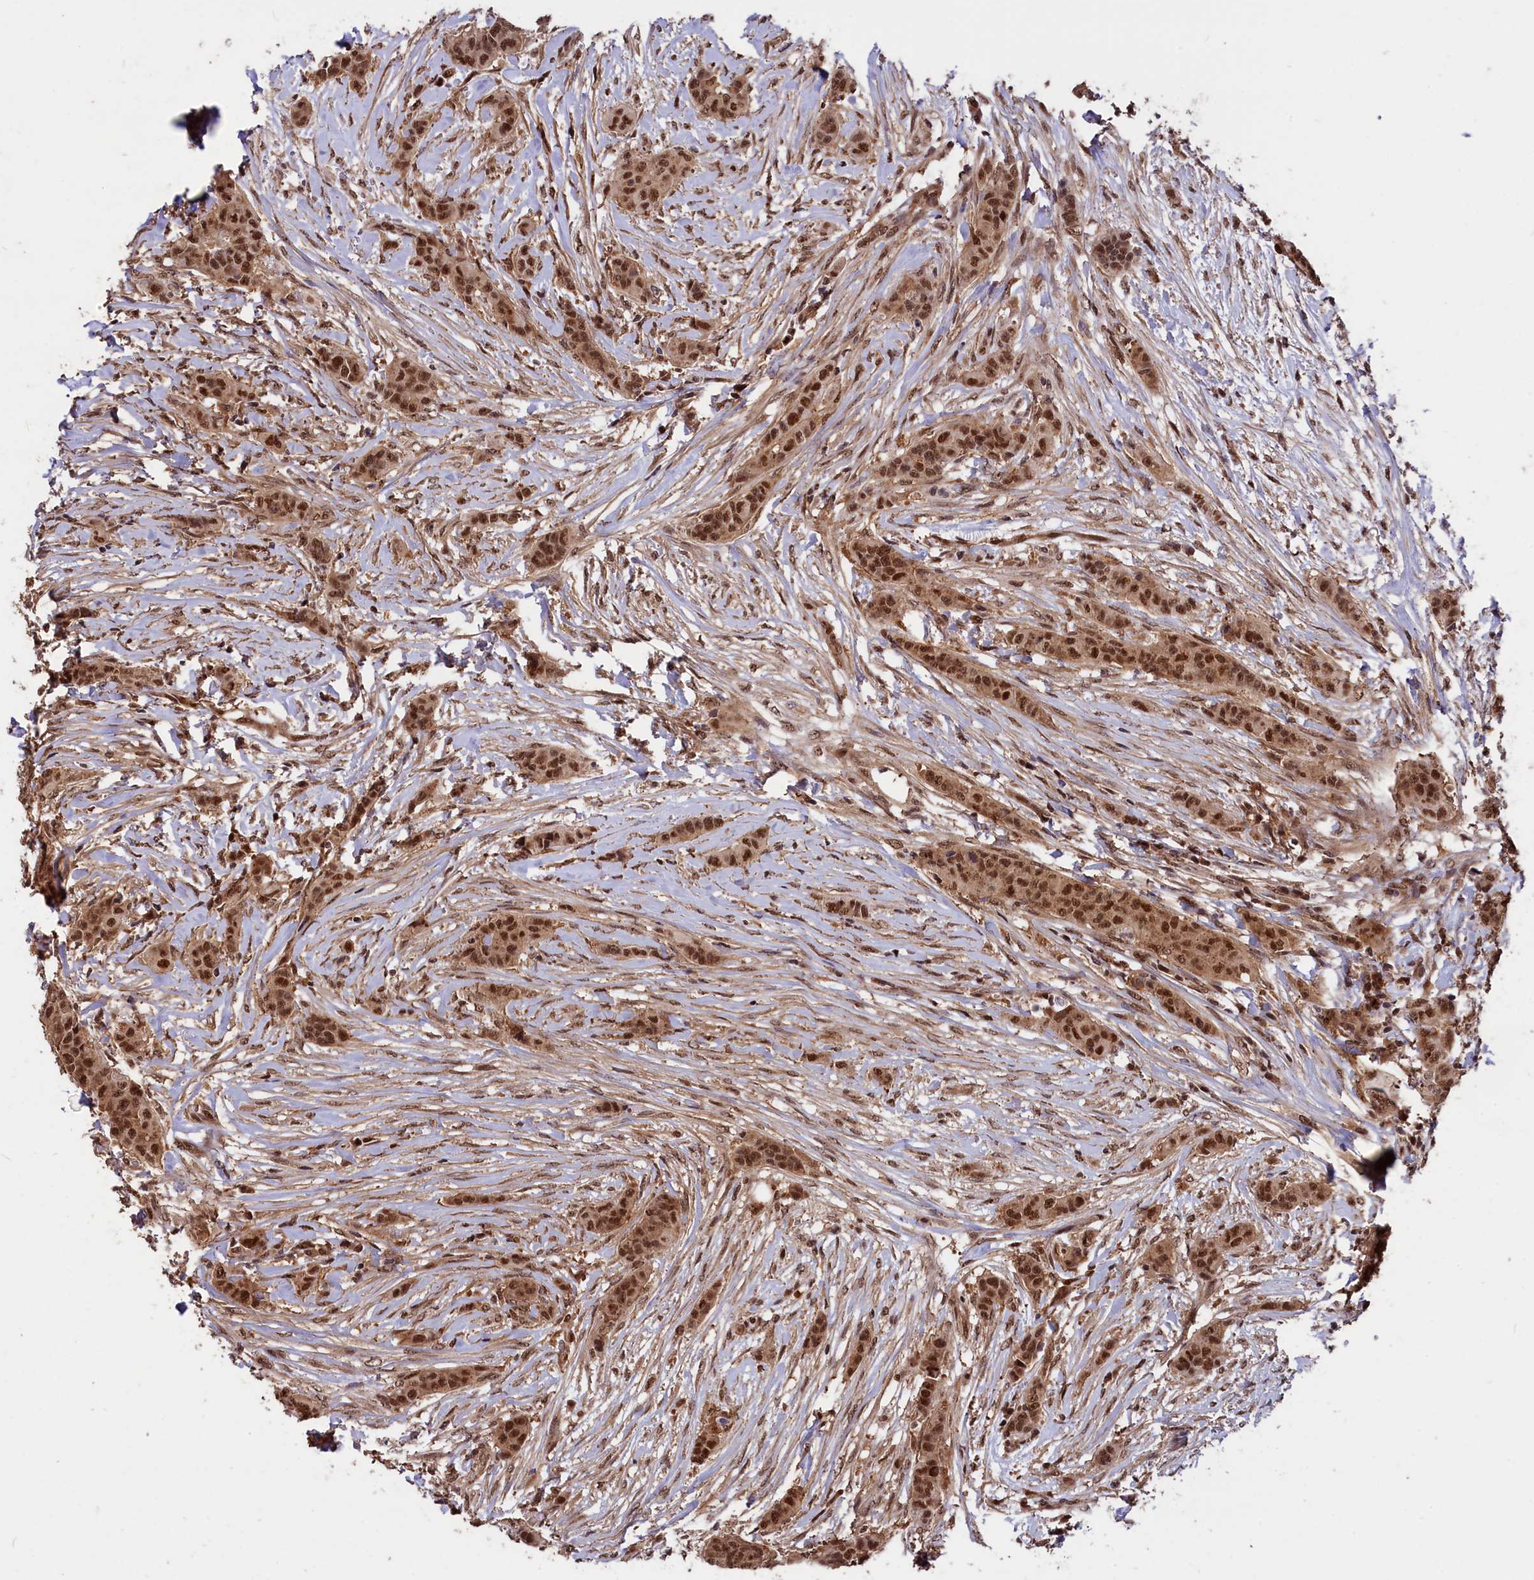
{"staining": {"intensity": "moderate", "quantity": ">75%", "location": "nuclear"}, "tissue": "breast cancer", "cell_type": "Tumor cells", "image_type": "cancer", "snomed": [{"axis": "morphology", "description": "Duct carcinoma"}, {"axis": "topography", "description": "Breast"}], "caption": "A medium amount of moderate nuclear positivity is appreciated in approximately >75% of tumor cells in breast cancer tissue.", "gene": "ADRM1", "patient": {"sex": "female", "age": 40}}